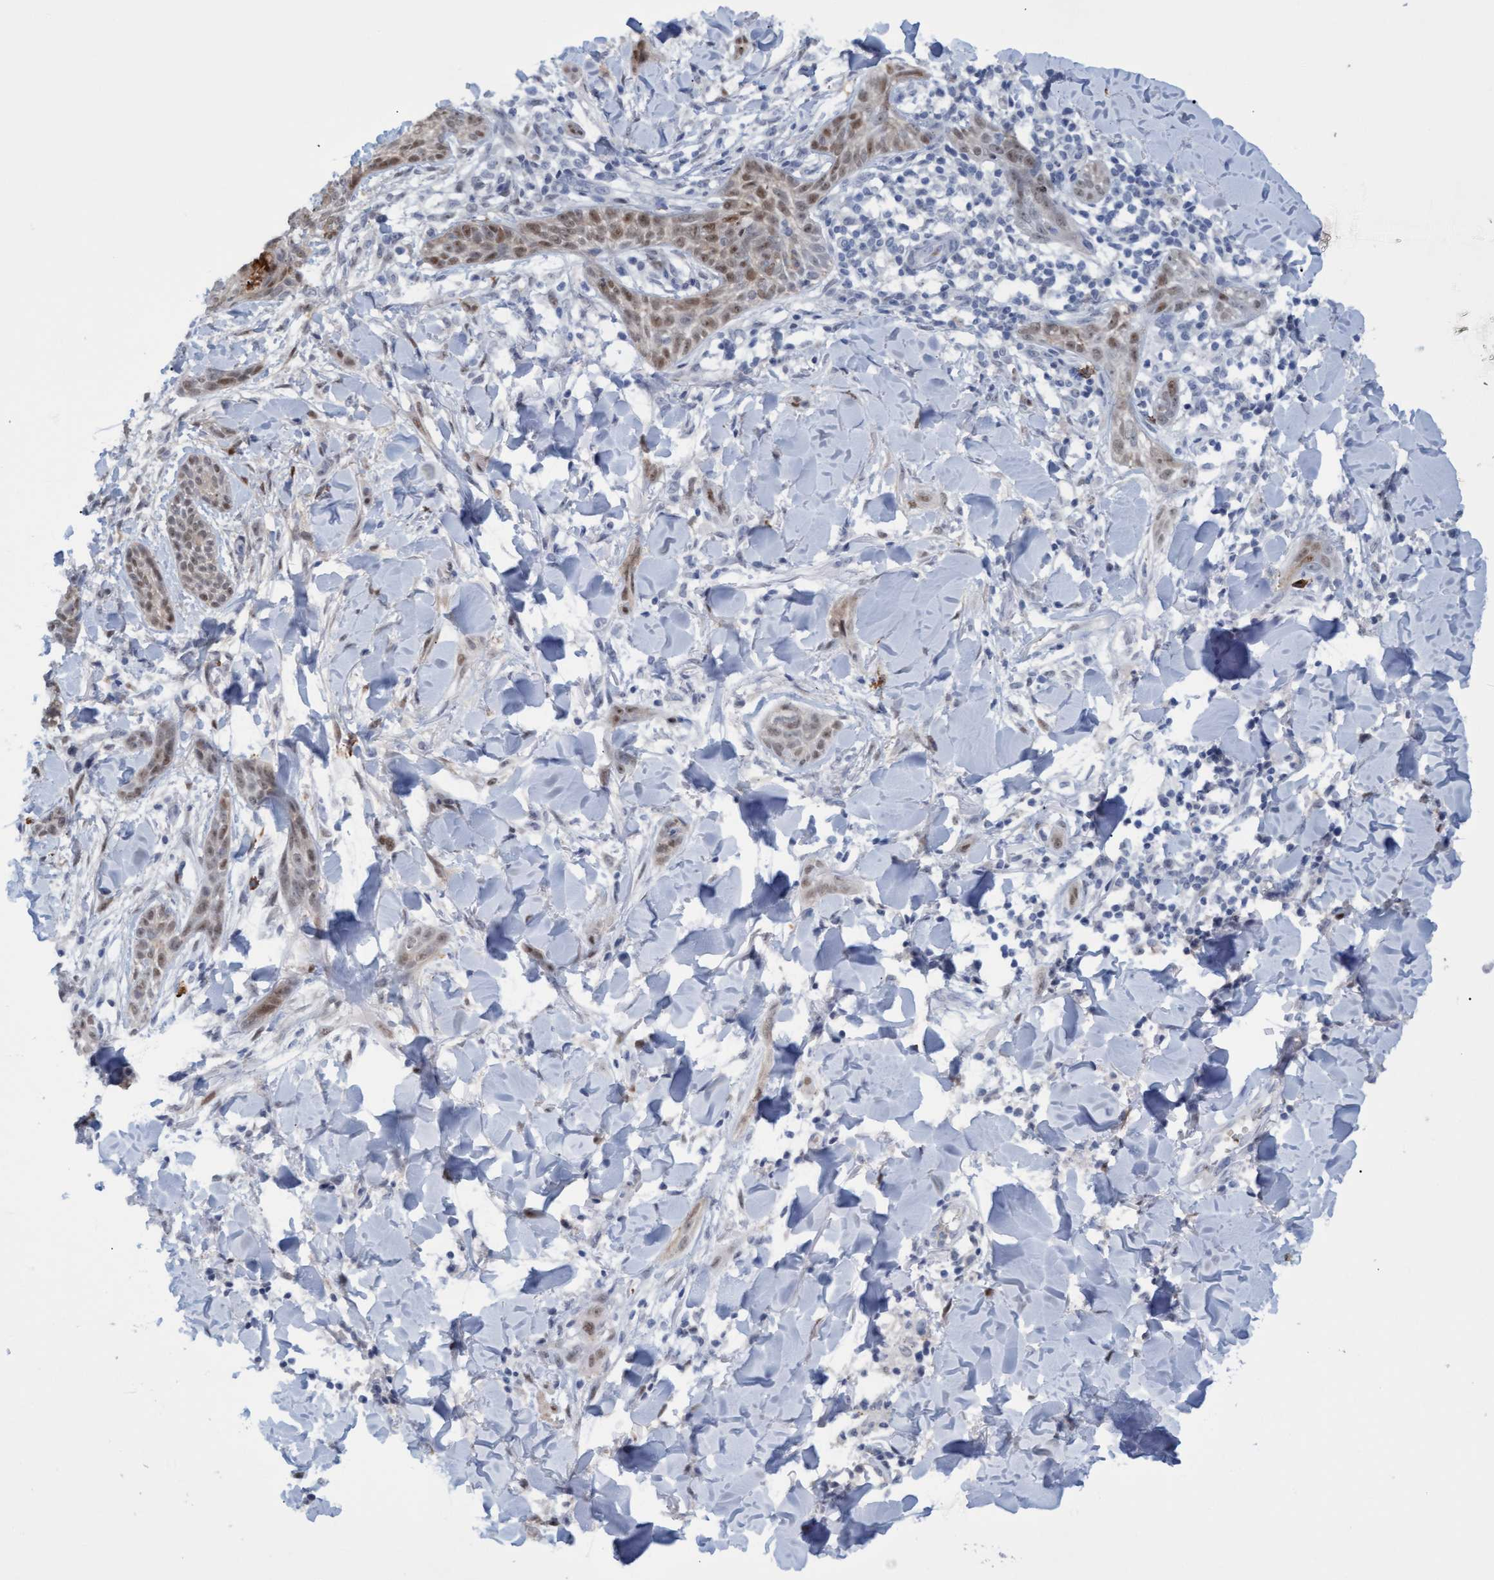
{"staining": {"intensity": "moderate", "quantity": ">75%", "location": "nuclear"}, "tissue": "skin cancer", "cell_type": "Tumor cells", "image_type": "cancer", "snomed": [{"axis": "morphology", "description": "Basal cell carcinoma"}, {"axis": "topography", "description": "Skin"}], "caption": "A micrograph showing moderate nuclear expression in approximately >75% of tumor cells in skin cancer, as visualized by brown immunohistochemical staining.", "gene": "PINX1", "patient": {"sex": "female", "age": 59}}